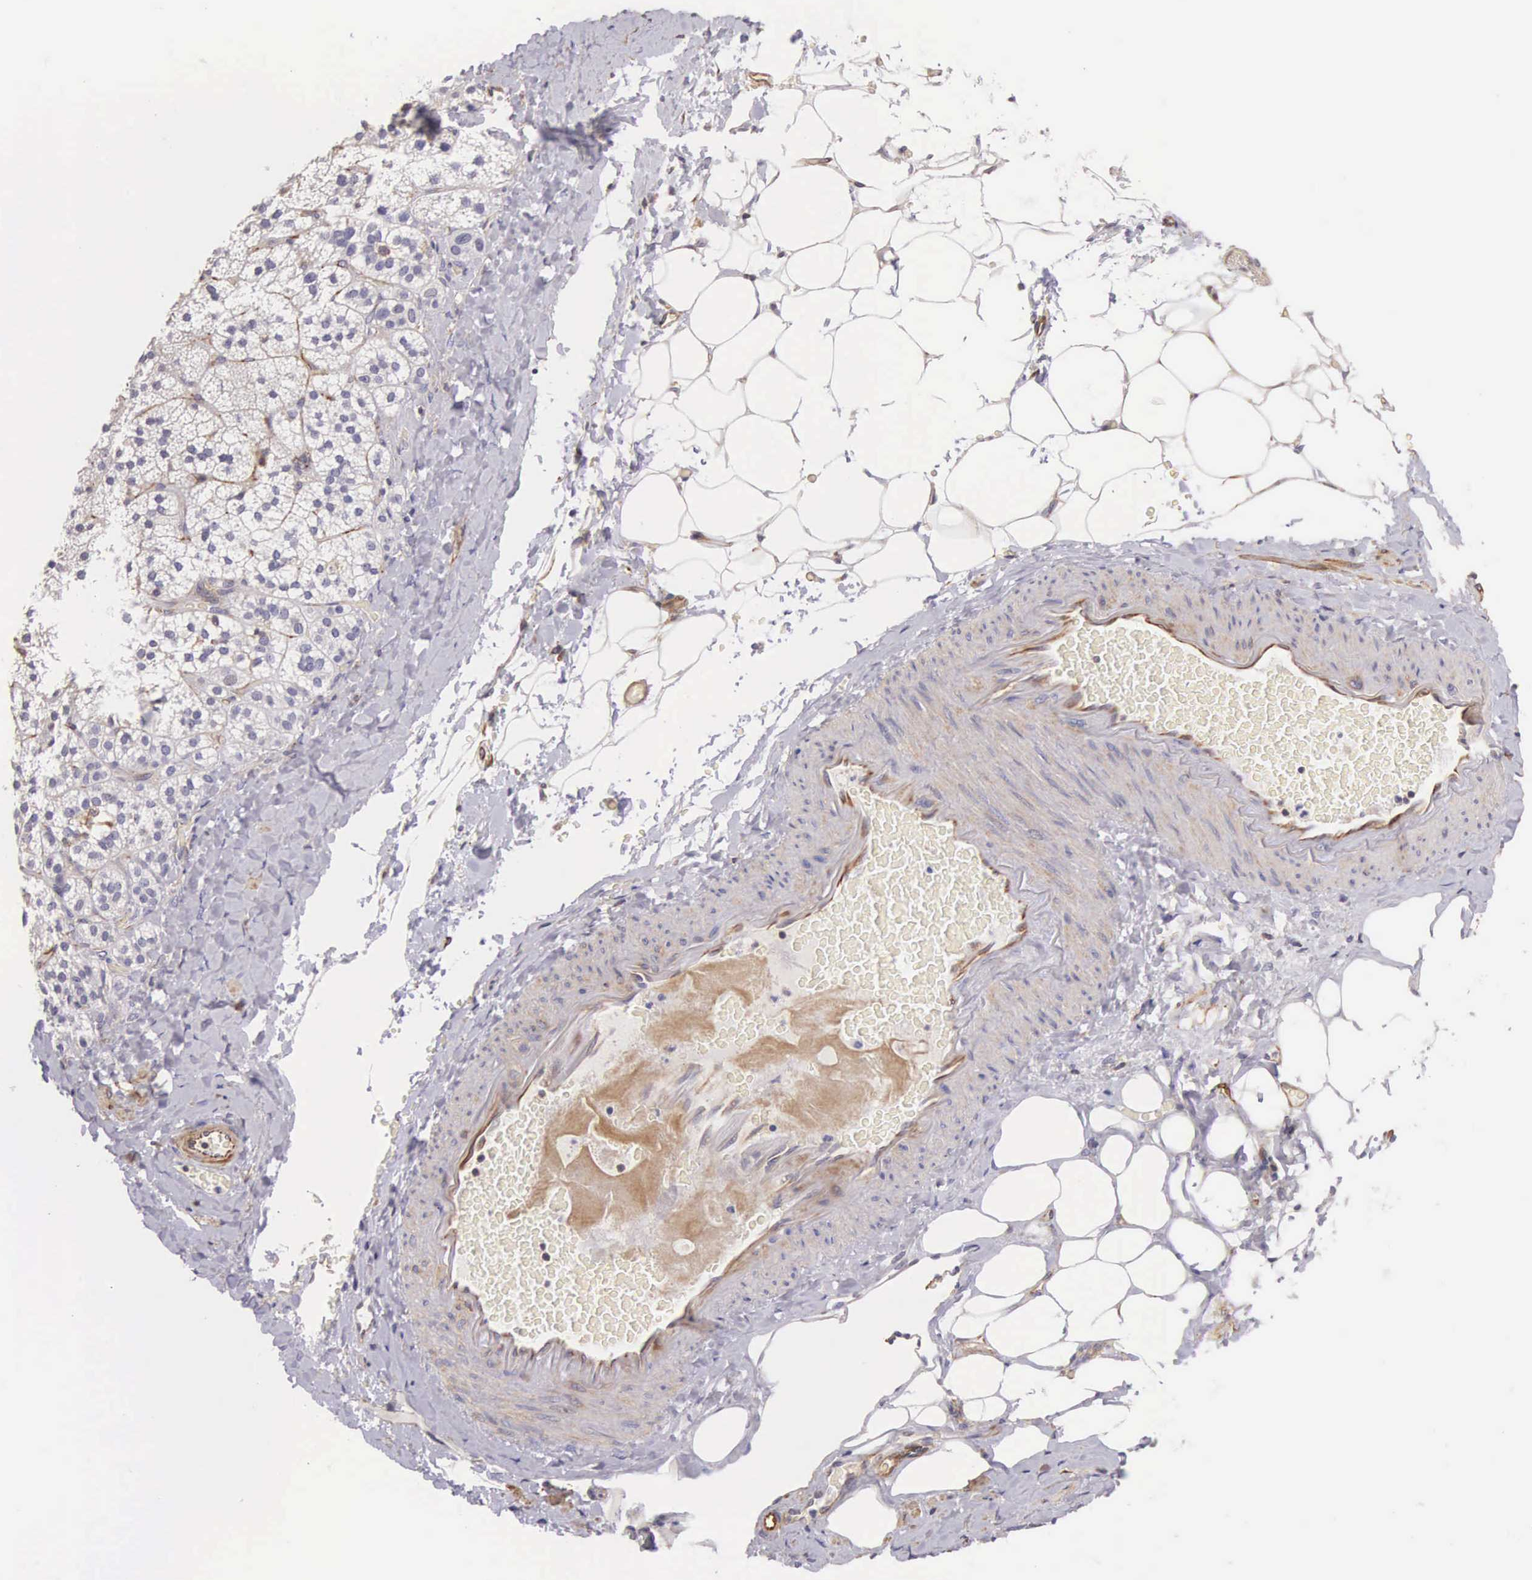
{"staining": {"intensity": "negative", "quantity": "none", "location": "none"}, "tissue": "adrenal gland", "cell_type": "Glandular cells", "image_type": "normal", "snomed": [{"axis": "morphology", "description": "Normal tissue, NOS"}, {"axis": "topography", "description": "Adrenal gland"}], "caption": "This is a histopathology image of immunohistochemistry (IHC) staining of unremarkable adrenal gland, which shows no expression in glandular cells. The staining is performed using DAB (3,3'-diaminobenzidine) brown chromogen with nuclei counter-stained in using hematoxylin.", "gene": "OSBPL3", "patient": {"sex": "male", "age": 53}}